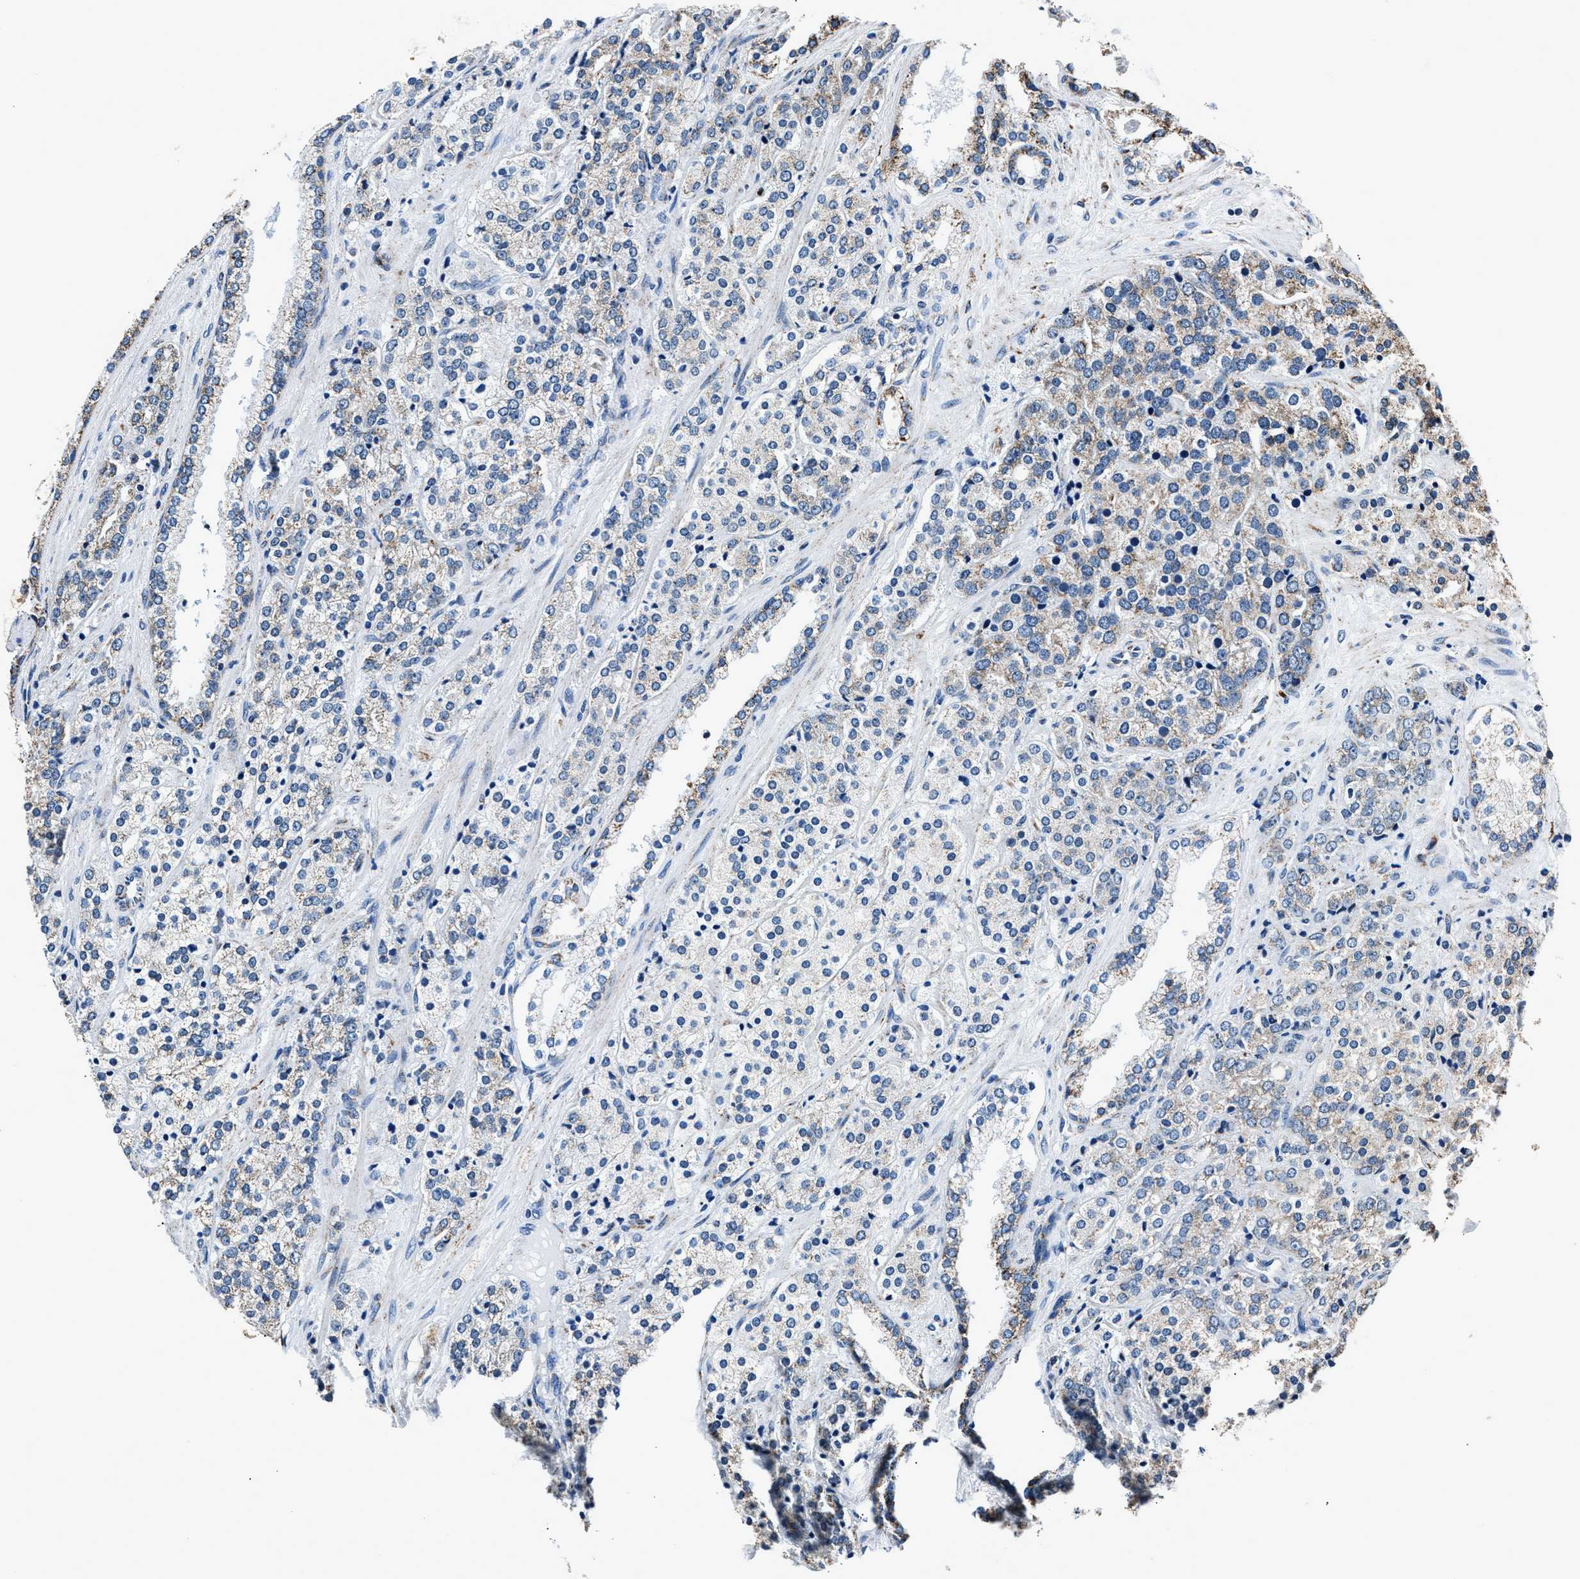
{"staining": {"intensity": "weak", "quantity": "25%-75%", "location": "cytoplasmic/membranous"}, "tissue": "prostate cancer", "cell_type": "Tumor cells", "image_type": "cancer", "snomed": [{"axis": "morphology", "description": "Adenocarcinoma, High grade"}, {"axis": "topography", "description": "Prostate"}], "caption": "An image of human high-grade adenocarcinoma (prostate) stained for a protein demonstrates weak cytoplasmic/membranous brown staining in tumor cells.", "gene": "HIBADH", "patient": {"sex": "male", "age": 71}}